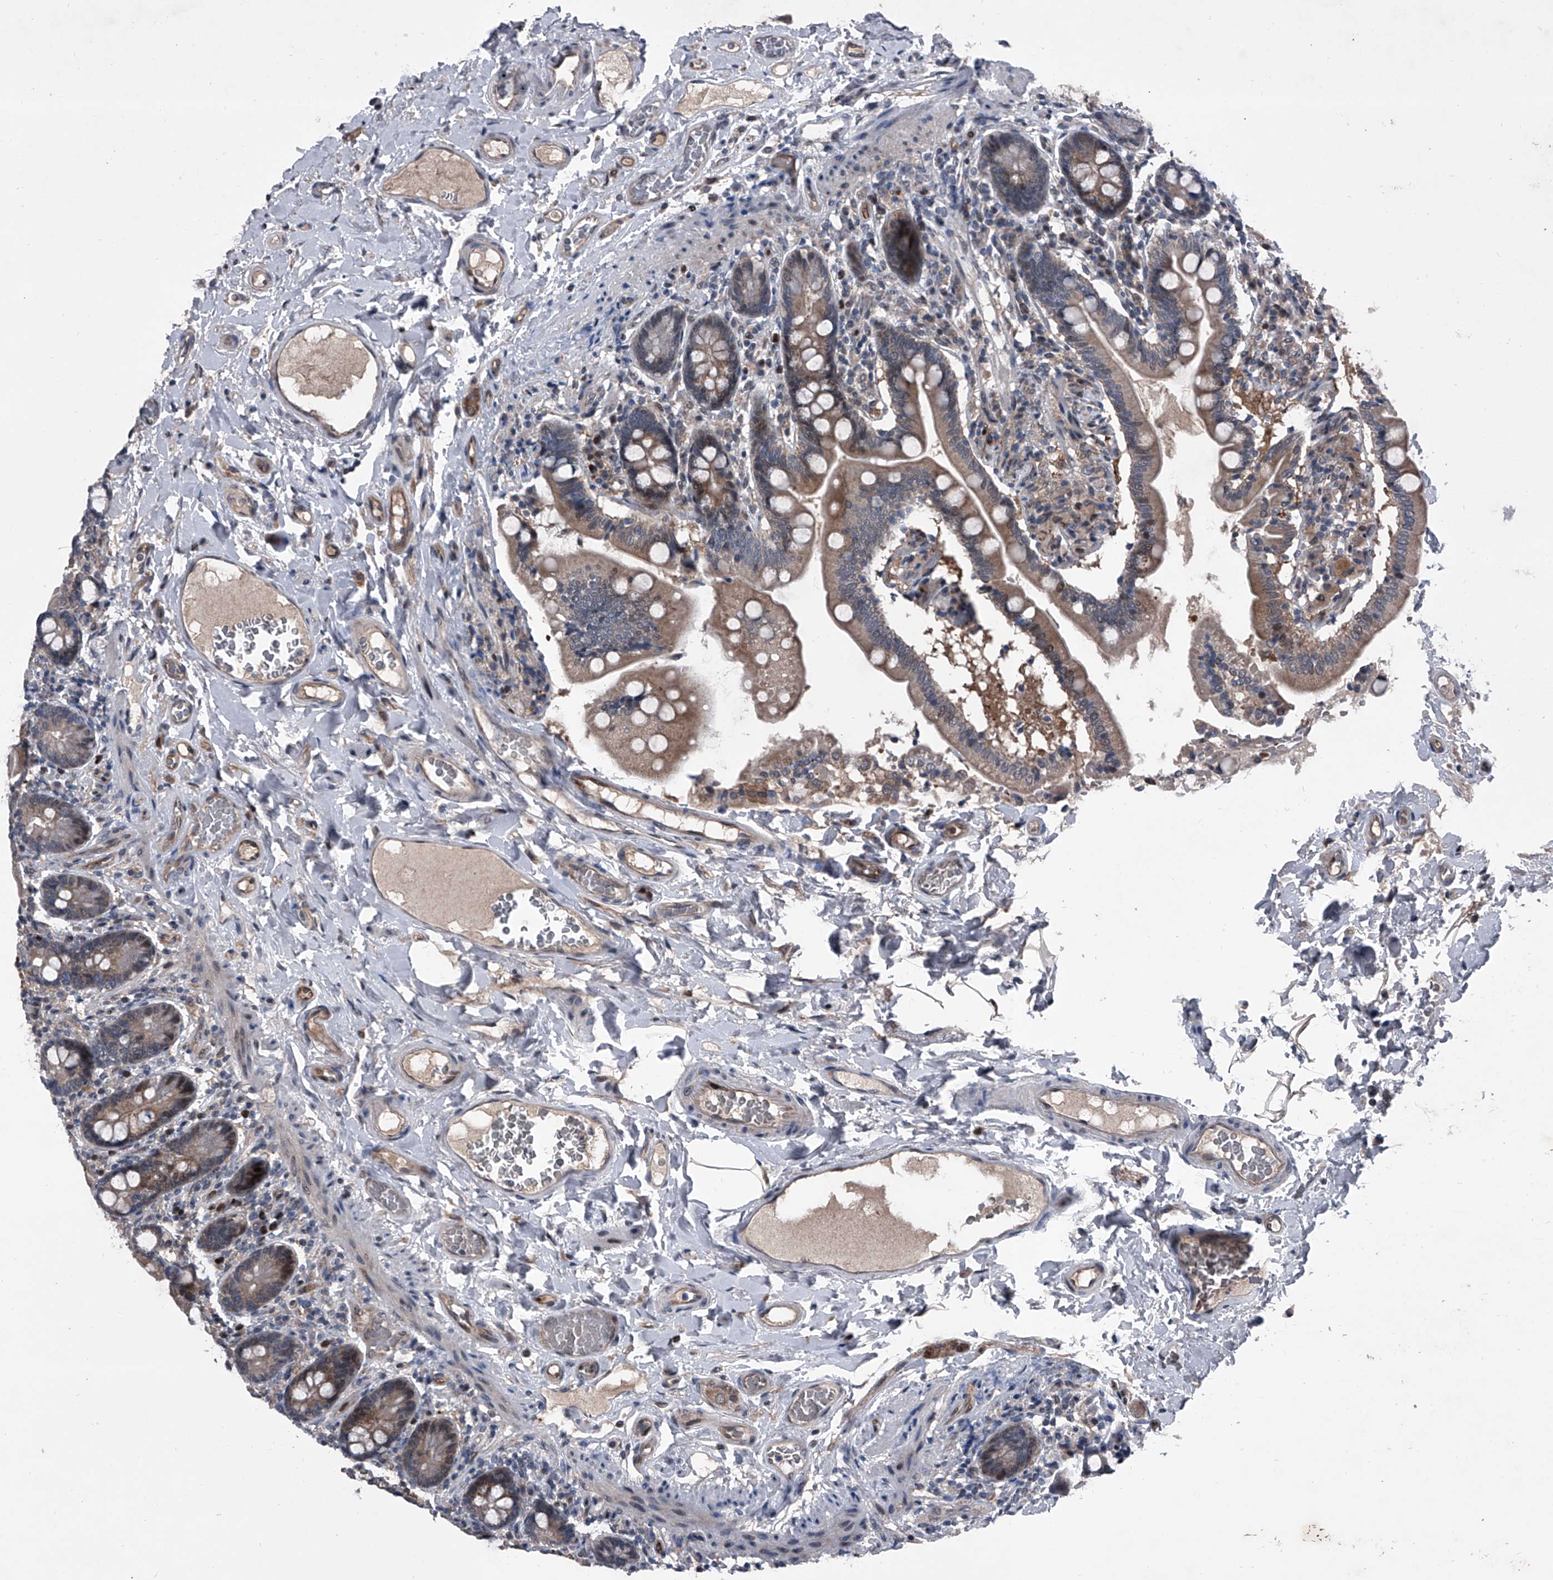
{"staining": {"intensity": "weak", "quantity": "25%-75%", "location": "cytoplasmic/membranous"}, "tissue": "small intestine", "cell_type": "Glandular cells", "image_type": "normal", "snomed": [{"axis": "morphology", "description": "Normal tissue, NOS"}, {"axis": "topography", "description": "Small intestine"}], "caption": "Immunohistochemical staining of normal small intestine demonstrates weak cytoplasmic/membranous protein positivity in approximately 25%-75% of glandular cells. The protein of interest is shown in brown color, while the nuclei are stained blue.", "gene": "ELK4", "patient": {"sex": "female", "age": 64}}